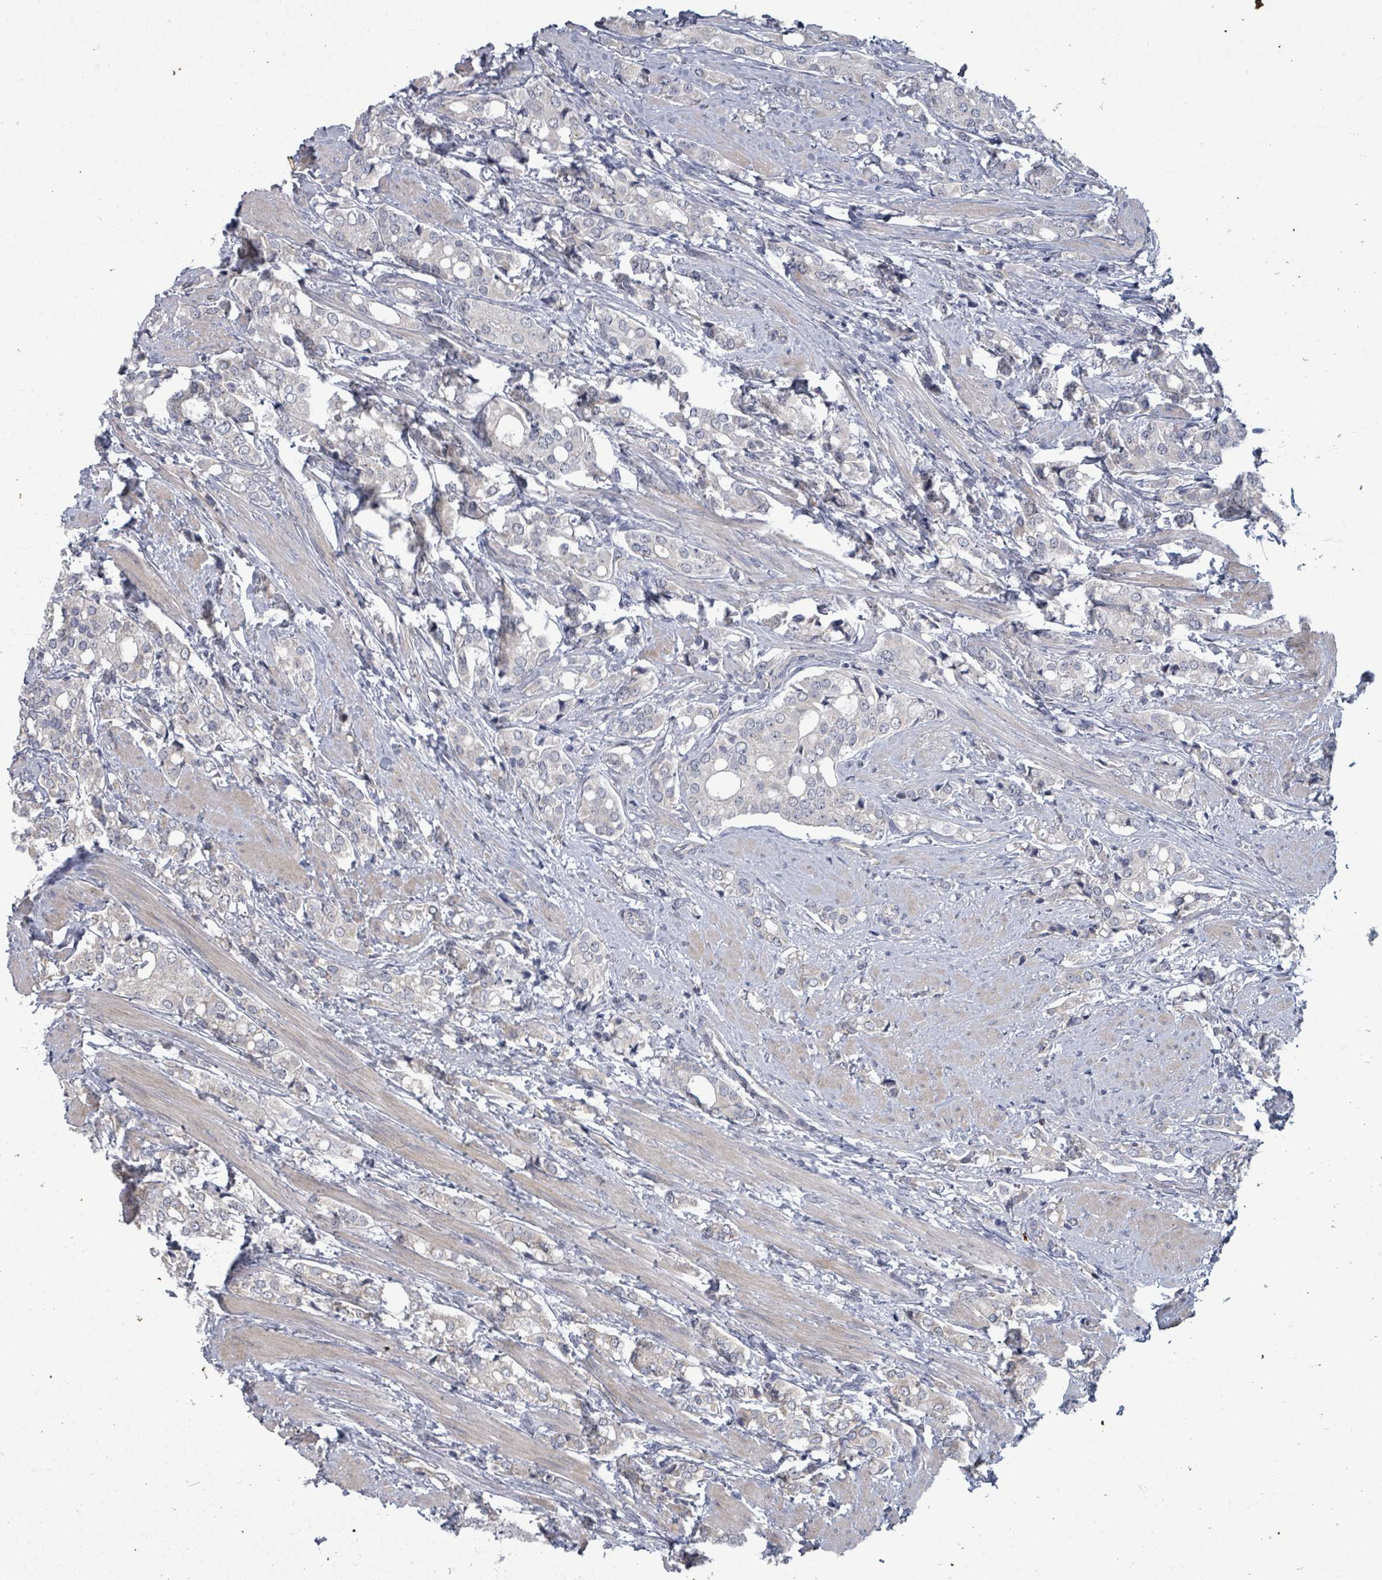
{"staining": {"intensity": "negative", "quantity": "none", "location": "none"}, "tissue": "prostate cancer", "cell_type": "Tumor cells", "image_type": "cancer", "snomed": [{"axis": "morphology", "description": "Adenocarcinoma, High grade"}, {"axis": "topography", "description": "Prostate"}], "caption": "Protein analysis of prostate high-grade adenocarcinoma exhibits no significant positivity in tumor cells.", "gene": "ASB12", "patient": {"sex": "male", "age": 71}}